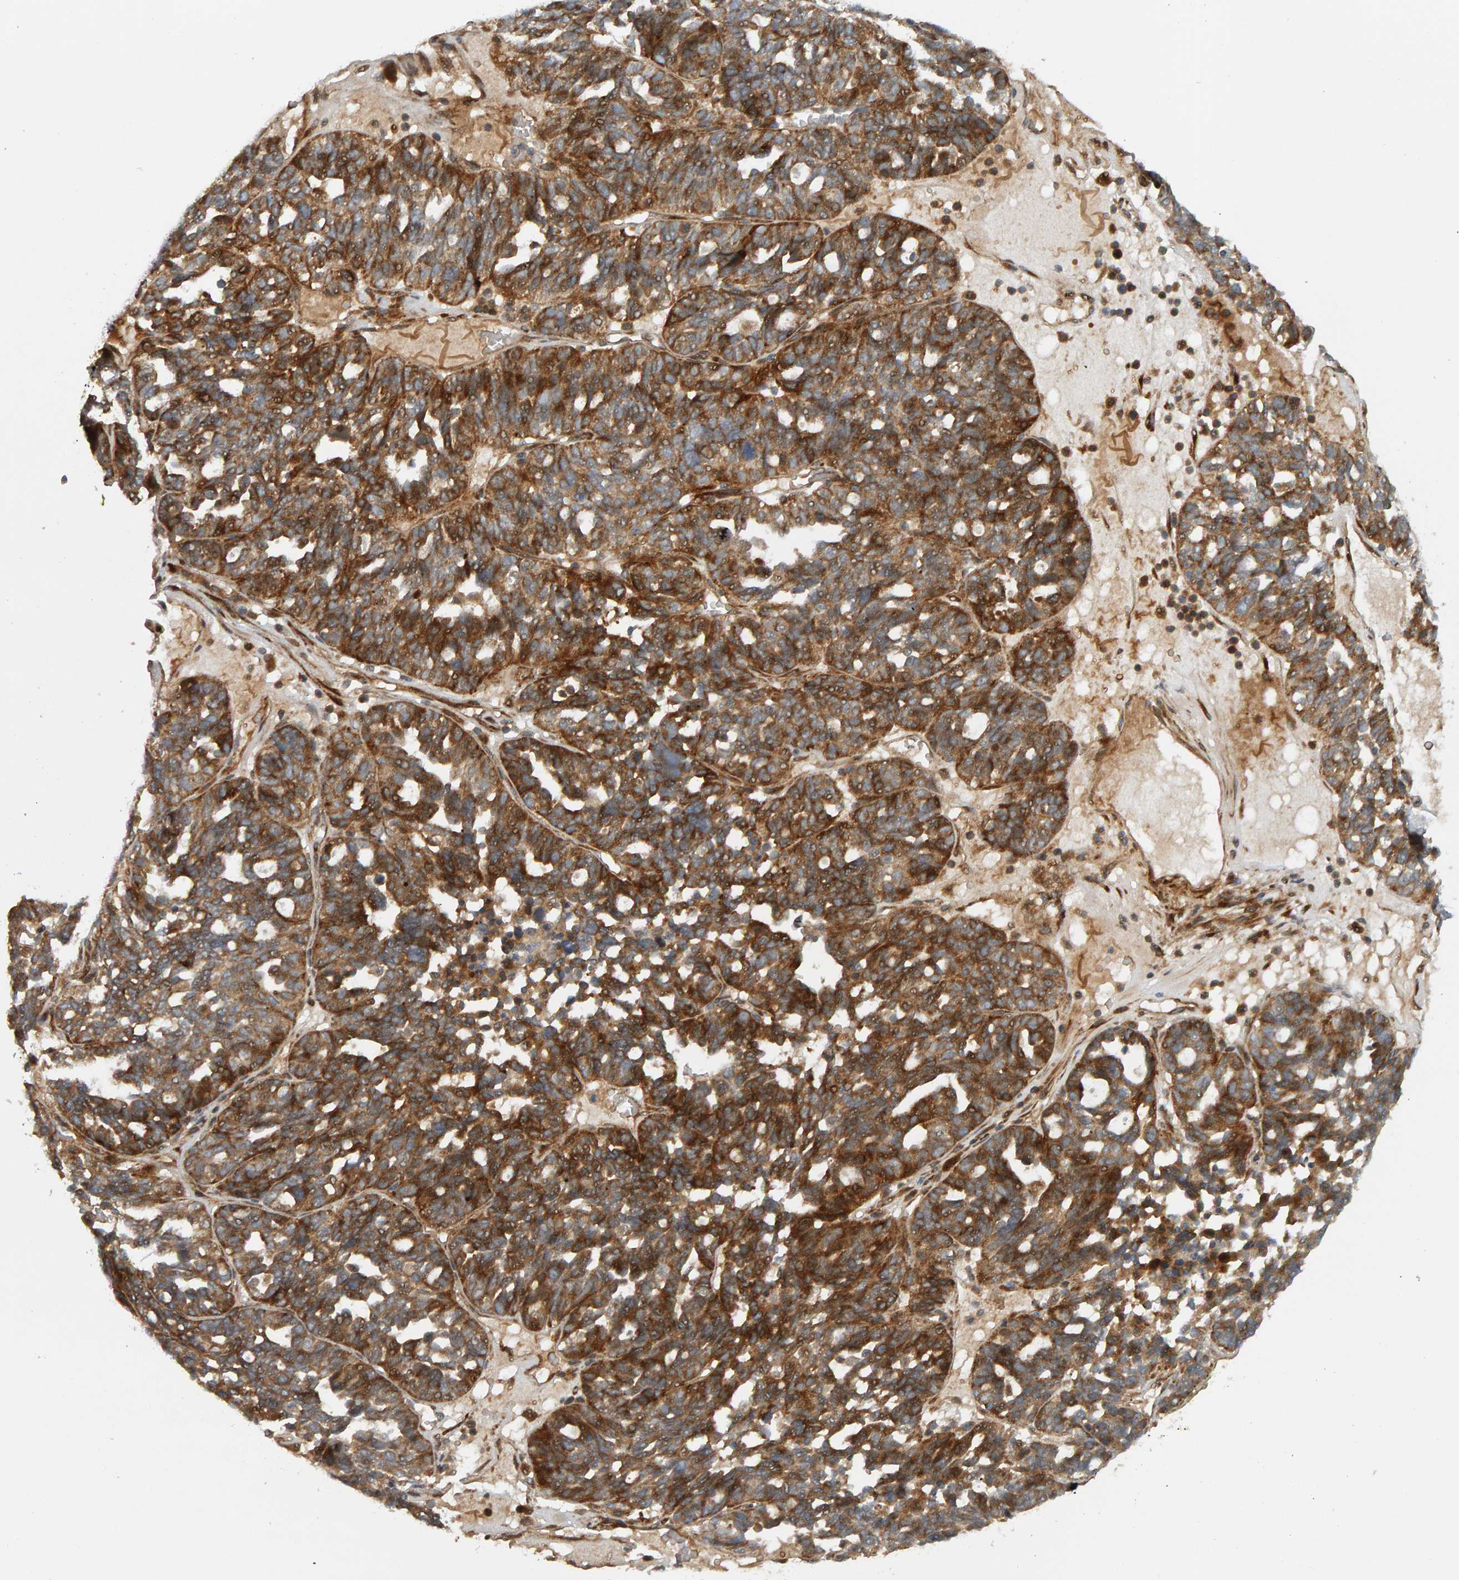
{"staining": {"intensity": "strong", "quantity": ">75%", "location": "cytoplasmic/membranous"}, "tissue": "ovarian cancer", "cell_type": "Tumor cells", "image_type": "cancer", "snomed": [{"axis": "morphology", "description": "Cystadenocarcinoma, serous, NOS"}, {"axis": "topography", "description": "Ovary"}], "caption": "This image shows immunohistochemistry (IHC) staining of ovarian serous cystadenocarcinoma, with high strong cytoplasmic/membranous positivity in about >75% of tumor cells.", "gene": "ZFAND1", "patient": {"sex": "female", "age": 59}}